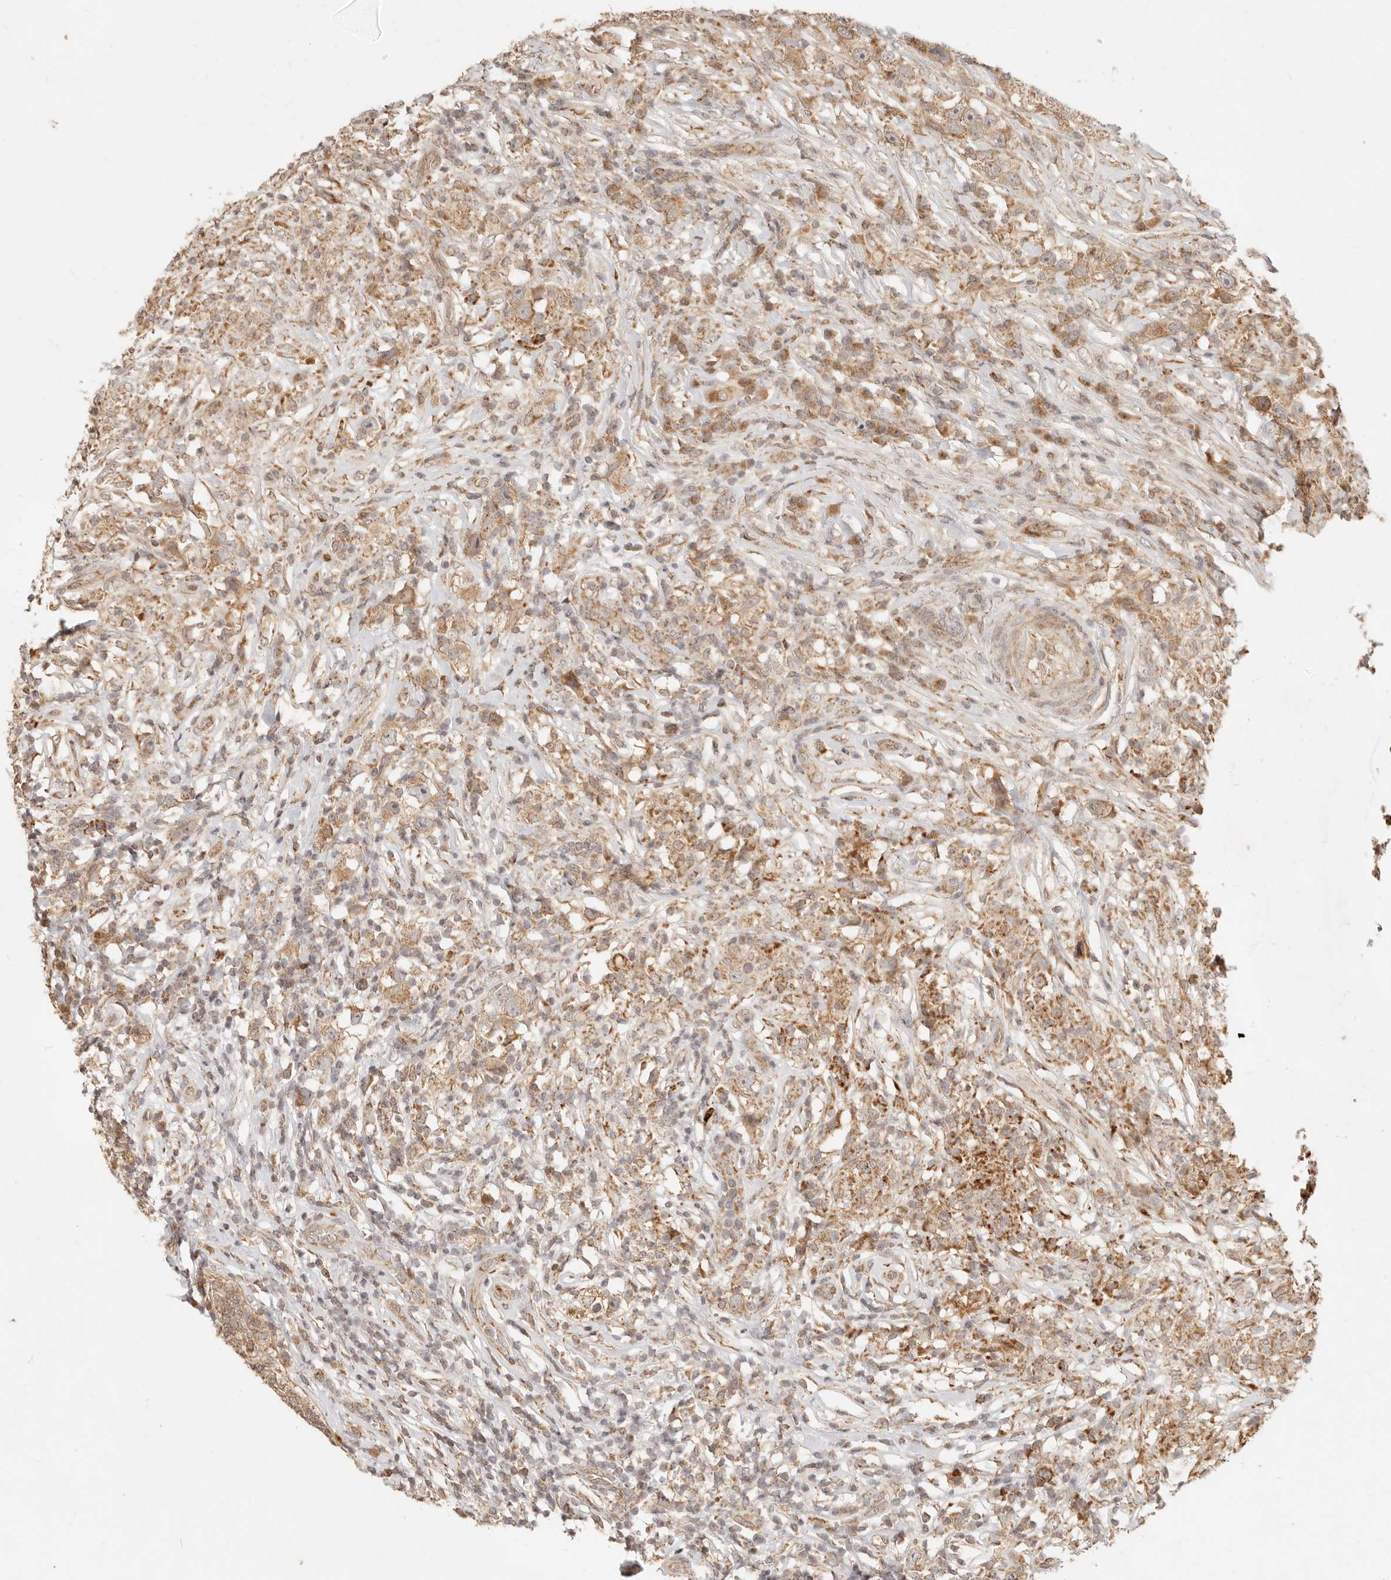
{"staining": {"intensity": "moderate", "quantity": ">75%", "location": "cytoplasmic/membranous"}, "tissue": "testis cancer", "cell_type": "Tumor cells", "image_type": "cancer", "snomed": [{"axis": "morphology", "description": "Seminoma, NOS"}, {"axis": "topography", "description": "Testis"}], "caption": "IHC image of testis seminoma stained for a protein (brown), which exhibits medium levels of moderate cytoplasmic/membranous positivity in about >75% of tumor cells.", "gene": "TIMM17A", "patient": {"sex": "male", "age": 49}}